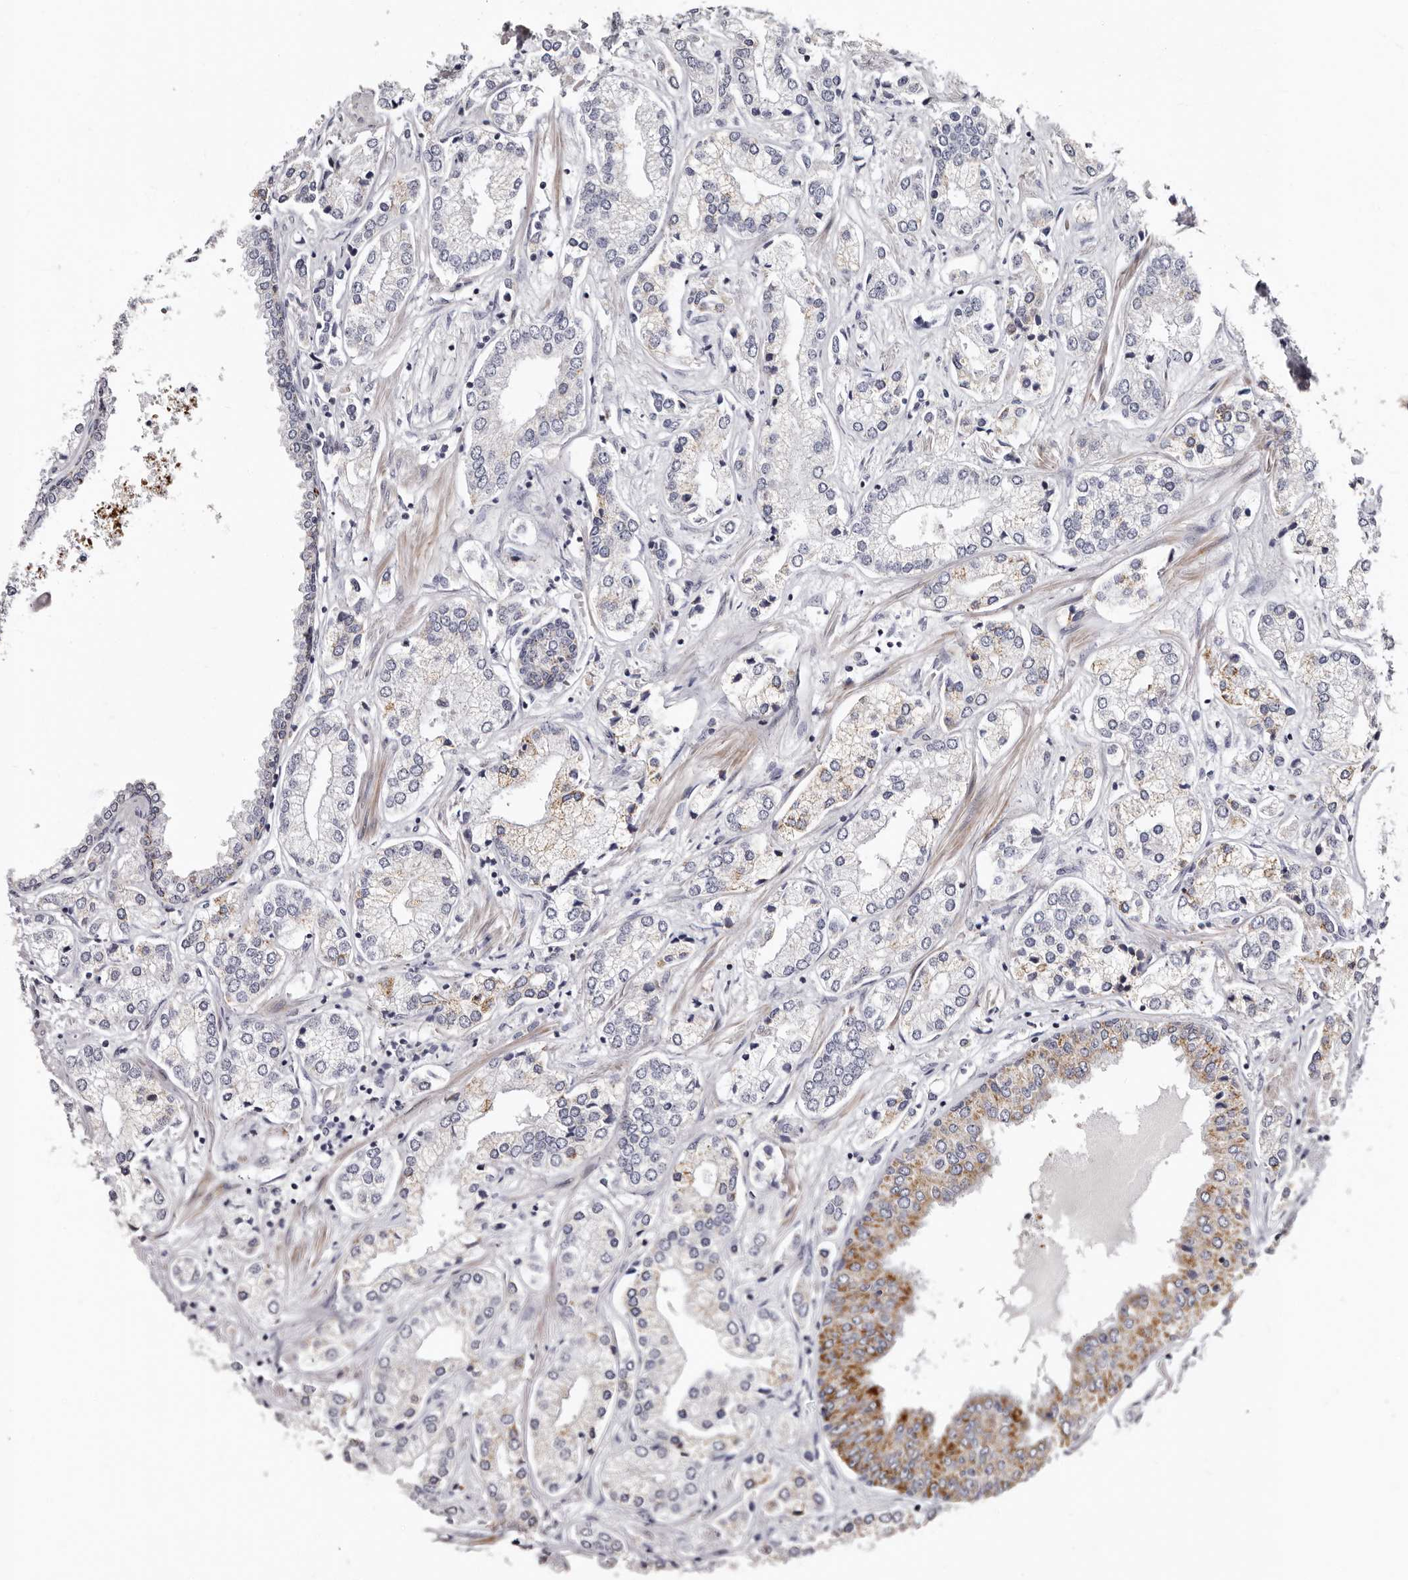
{"staining": {"intensity": "moderate", "quantity": "<25%", "location": "cytoplasmic/membranous"}, "tissue": "prostate cancer", "cell_type": "Tumor cells", "image_type": "cancer", "snomed": [{"axis": "morphology", "description": "Adenocarcinoma, High grade"}, {"axis": "topography", "description": "Prostate"}], "caption": "The immunohistochemical stain shows moderate cytoplasmic/membranous positivity in tumor cells of prostate cancer (adenocarcinoma (high-grade)) tissue. Ihc stains the protein in brown and the nuclei are stained blue.", "gene": "PHF20L1", "patient": {"sex": "male", "age": 66}}